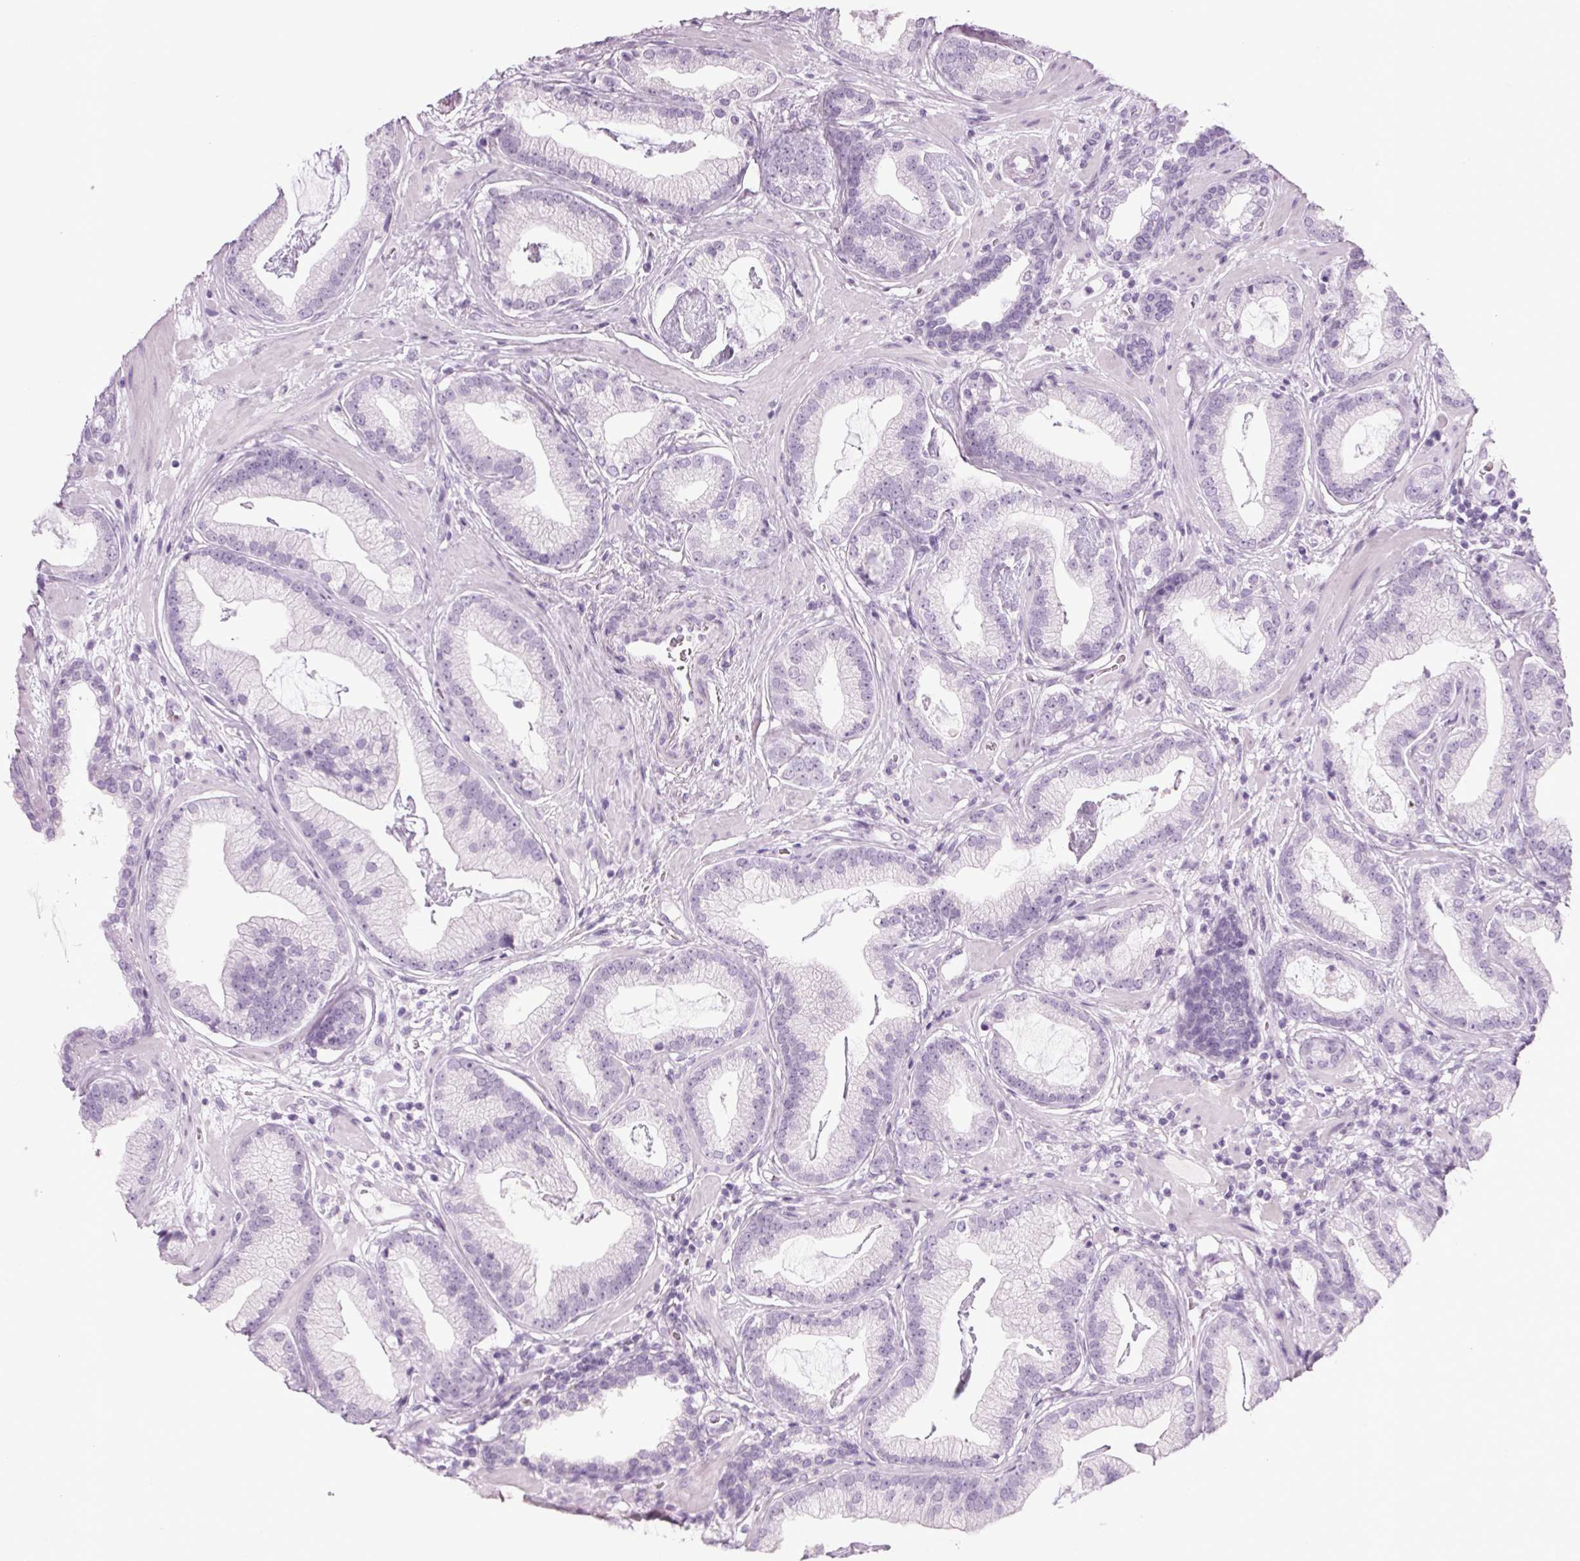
{"staining": {"intensity": "negative", "quantity": "none", "location": "none"}, "tissue": "prostate cancer", "cell_type": "Tumor cells", "image_type": "cancer", "snomed": [{"axis": "morphology", "description": "Adenocarcinoma, Low grade"}, {"axis": "topography", "description": "Prostate"}], "caption": "Tumor cells show no significant staining in prostate cancer.", "gene": "PPP1R1A", "patient": {"sex": "male", "age": 62}}